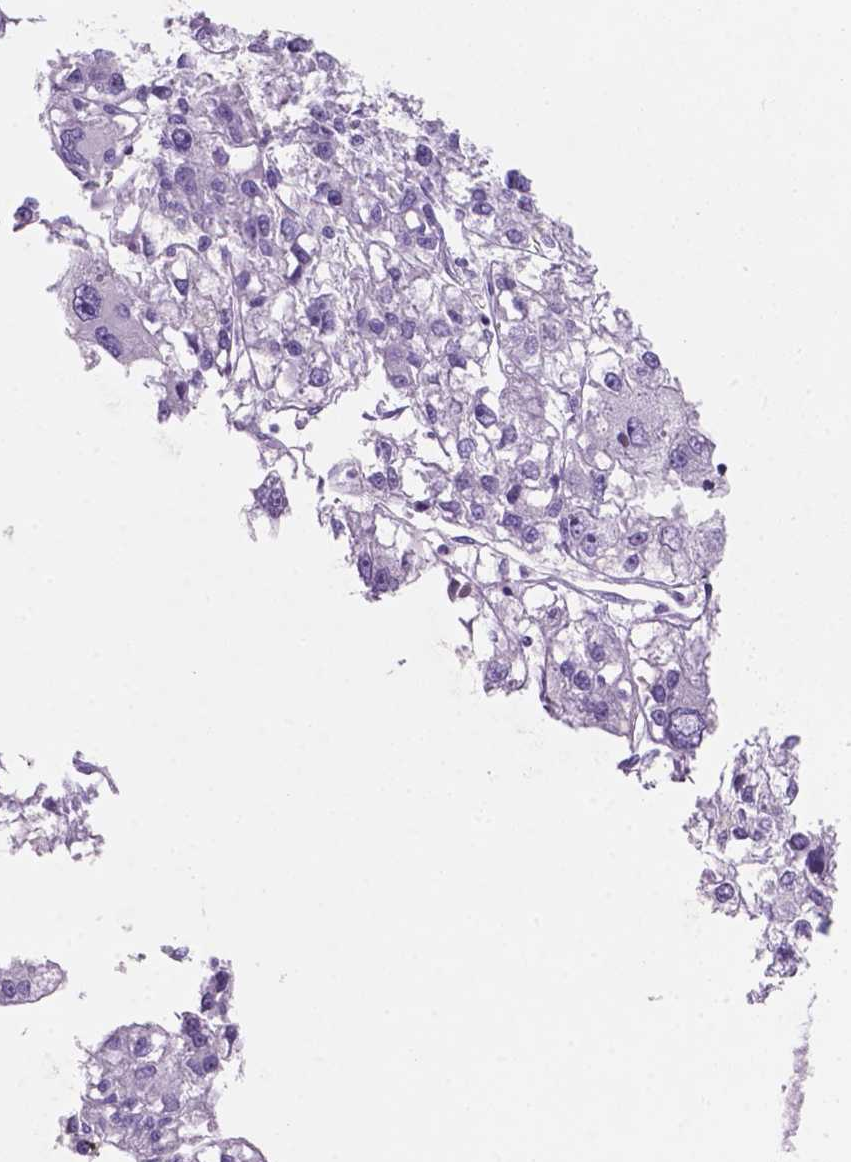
{"staining": {"intensity": "negative", "quantity": "none", "location": "none"}, "tissue": "liver cancer", "cell_type": "Tumor cells", "image_type": "cancer", "snomed": [{"axis": "morphology", "description": "Carcinoma, Hepatocellular, NOS"}, {"axis": "topography", "description": "Liver"}], "caption": "The IHC micrograph has no significant positivity in tumor cells of hepatocellular carcinoma (liver) tissue. Brightfield microscopy of IHC stained with DAB (brown) and hematoxylin (blue), captured at high magnification.", "gene": "EBLN2", "patient": {"sex": "male", "age": 56}}